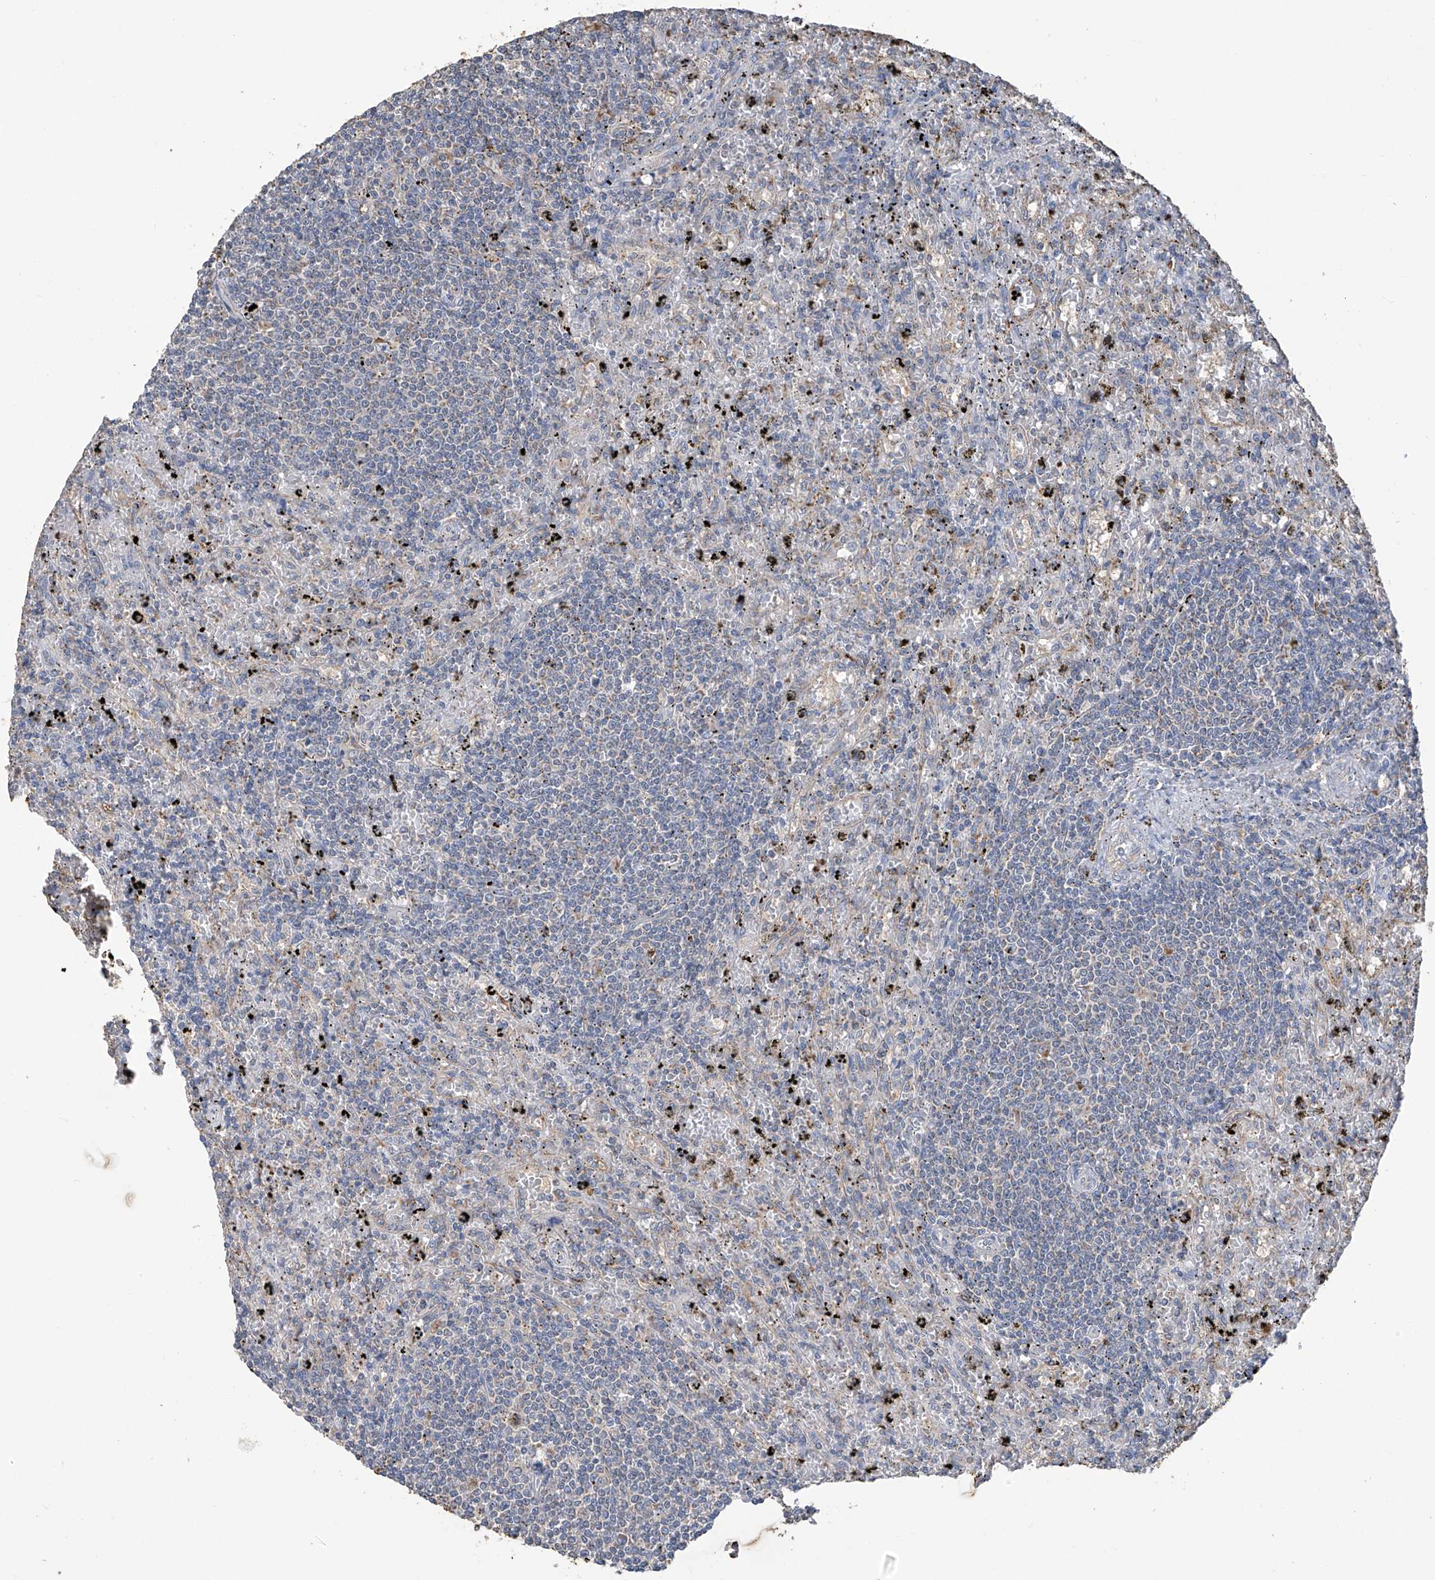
{"staining": {"intensity": "negative", "quantity": "none", "location": "none"}, "tissue": "lymphoma", "cell_type": "Tumor cells", "image_type": "cancer", "snomed": [{"axis": "morphology", "description": "Malignant lymphoma, non-Hodgkin's type, Low grade"}, {"axis": "topography", "description": "Spleen"}], "caption": "Tumor cells show no significant staining in low-grade malignant lymphoma, non-Hodgkin's type.", "gene": "OGT", "patient": {"sex": "male", "age": 76}}